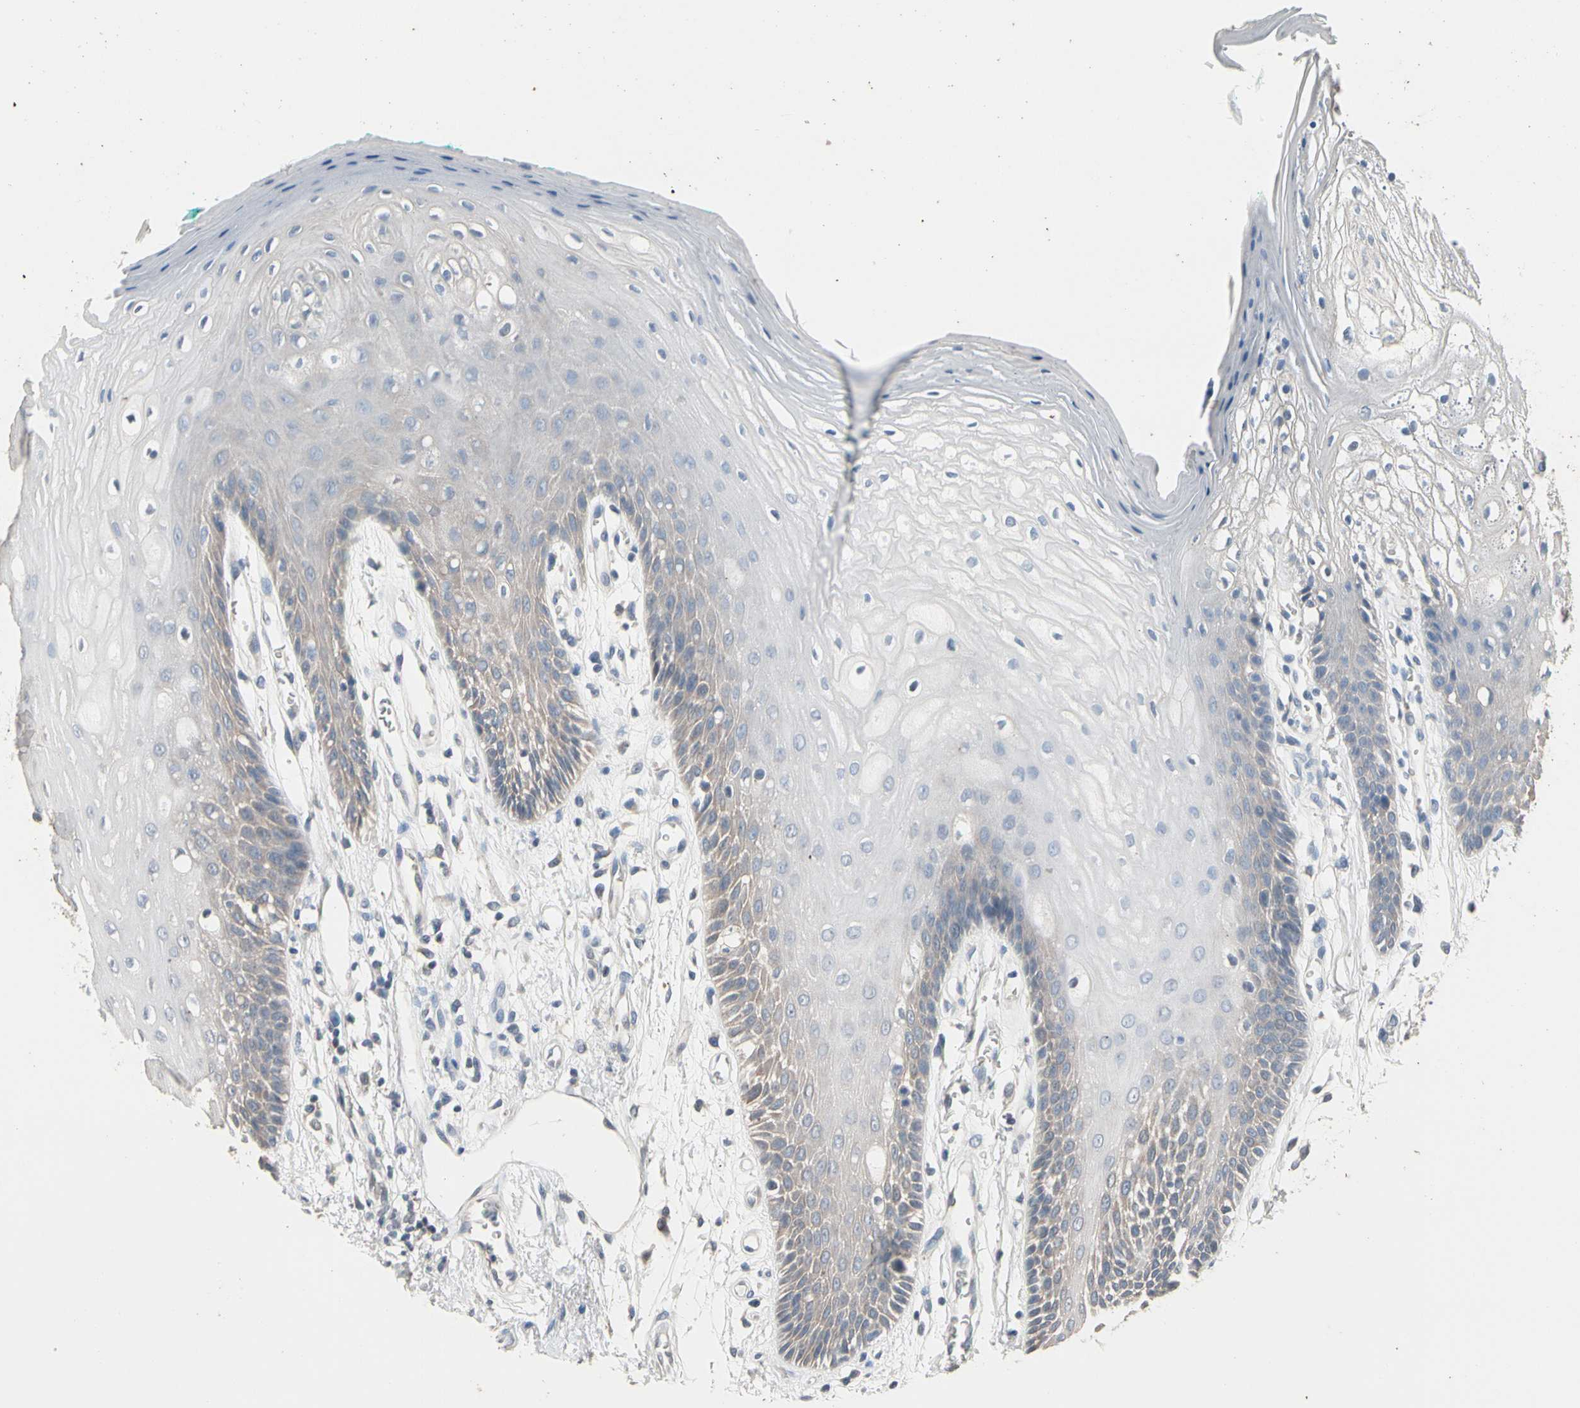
{"staining": {"intensity": "weak", "quantity": "<25%", "location": "cytoplasmic/membranous"}, "tissue": "oral mucosa", "cell_type": "Squamous epithelial cells", "image_type": "normal", "snomed": [{"axis": "morphology", "description": "Normal tissue, NOS"}, {"axis": "morphology", "description": "Squamous cell carcinoma, NOS"}, {"axis": "topography", "description": "Skeletal muscle"}, {"axis": "topography", "description": "Oral tissue"}, {"axis": "topography", "description": "Head-Neck"}], "caption": "Photomicrograph shows no protein positivity in squamous epithelial cells of unremarkable oral mucosa.", "gene": "SV2A", "patient": {"sex": "female", "age": 84}}